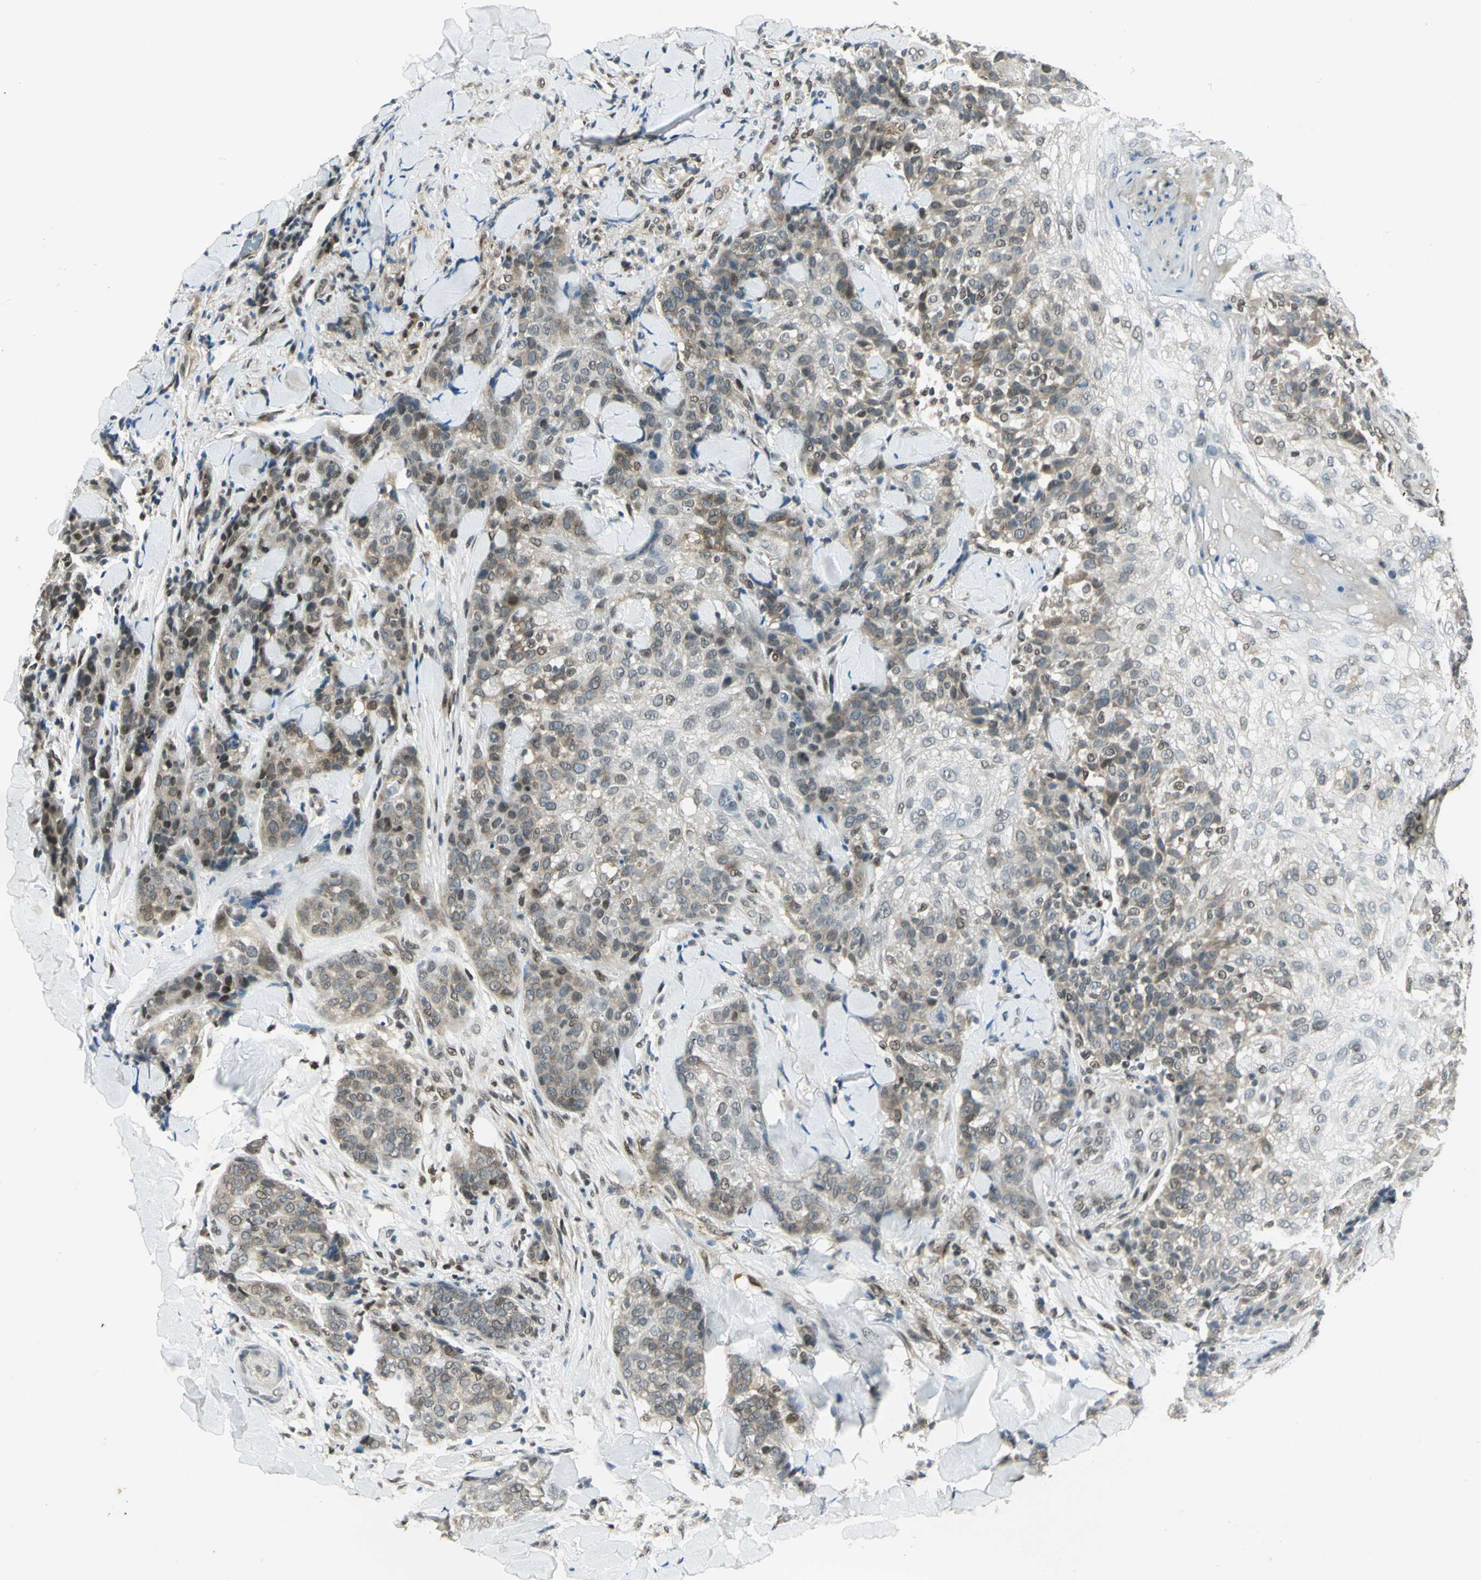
{"staining": {"intensity": "weak", "quantity": "25%-75%", "location": "cytoplasmic/membranous"}, "tissue": "skin cancer", "cell_type": "Tumor cells", "image_type": "cancer", "snomed": [{"axis": "morphology", "description": "Normal tissue, NOS"}, {"axis": "morphology", "description": "Squamous cell carcinoma, NOS"}, {"axis": "topography", "description": "Skin"}], "caption": "Immunohistochemical staining of skin squamous cell carcinoma displays low levels of weak cytoplasmic/membranous positivity in about 25%-75% of tumor cells.", "gene": "RAD17", "patient": {"sex": "female", "age": 83}}